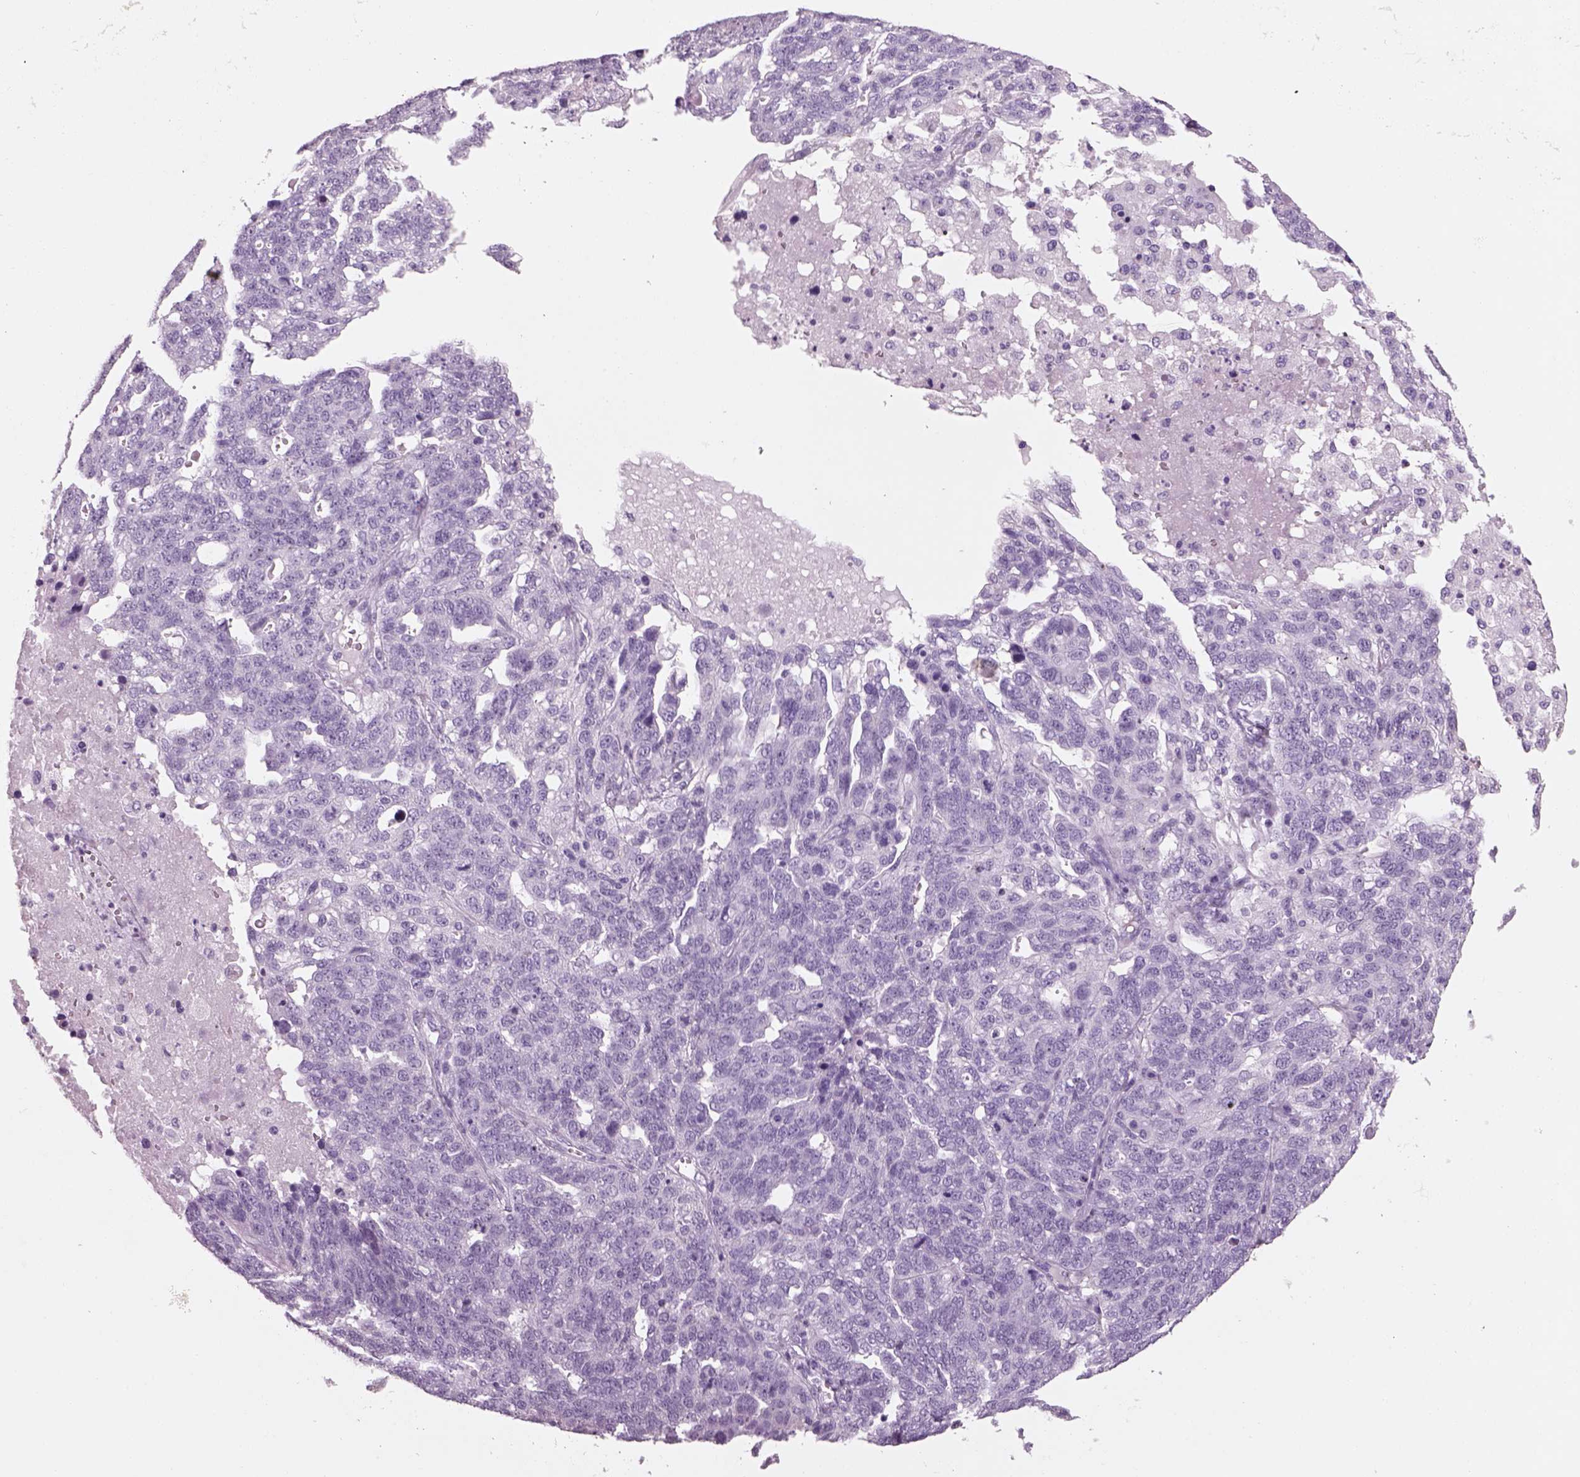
{"staining": {"intensity": "negative", "quantity": "none", "location": "none"}, "tissue": "ovarian cancer", "cell_type": "Tumor cells", "image_type": "cancer", "snomed": [{"axis": "morphology", "description": "Cystadenocarcinoma, serous, NOS"}, {"axis": "topography", "description": "Ovary"}], "caption": "DAB immunohistochemical staining of ovarian cancer exhibits no significant staining in tumor cells.", "gene": "RHO", "patient": {"sex": "female", "age": 71}}